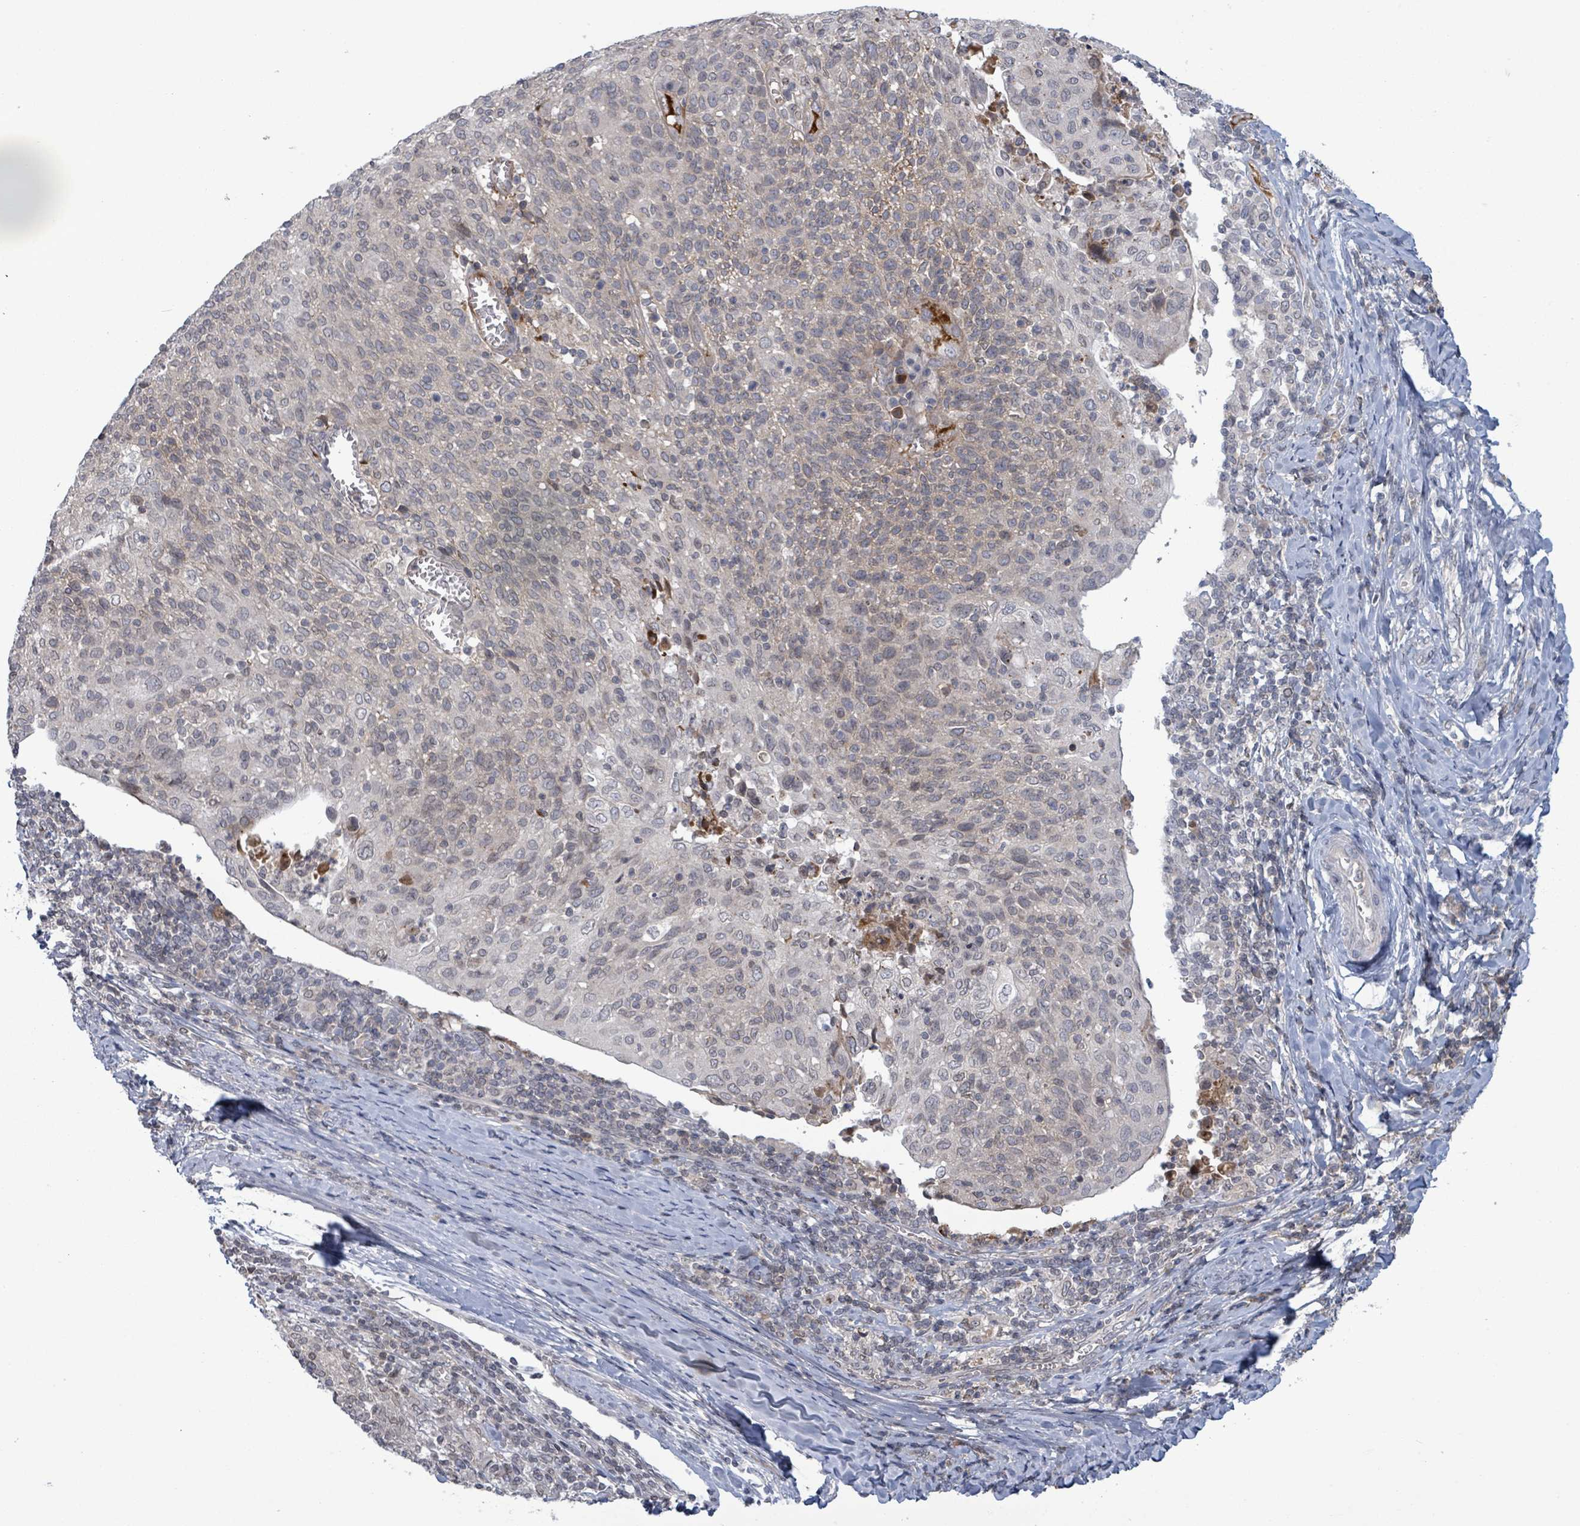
{"staining": {"intensity": "negative", "quantity": "none", "location": "none"}, "tissue": "cervical cancer", "cell_type": "Tumor cells", "image_type": "cancer", "snomed": [{"axis": "morphology", "description": "Squamous cell carcinoma, NOS"}, {"axis": "topography", "description": "Cervix"}], "caption": "A photomicrograph of human cervical cancer (squamous cell carcinoma) is negative for staining in tumor cells.", "gene": "GRM8", "patient": {"sex": "female", "age": 52}}